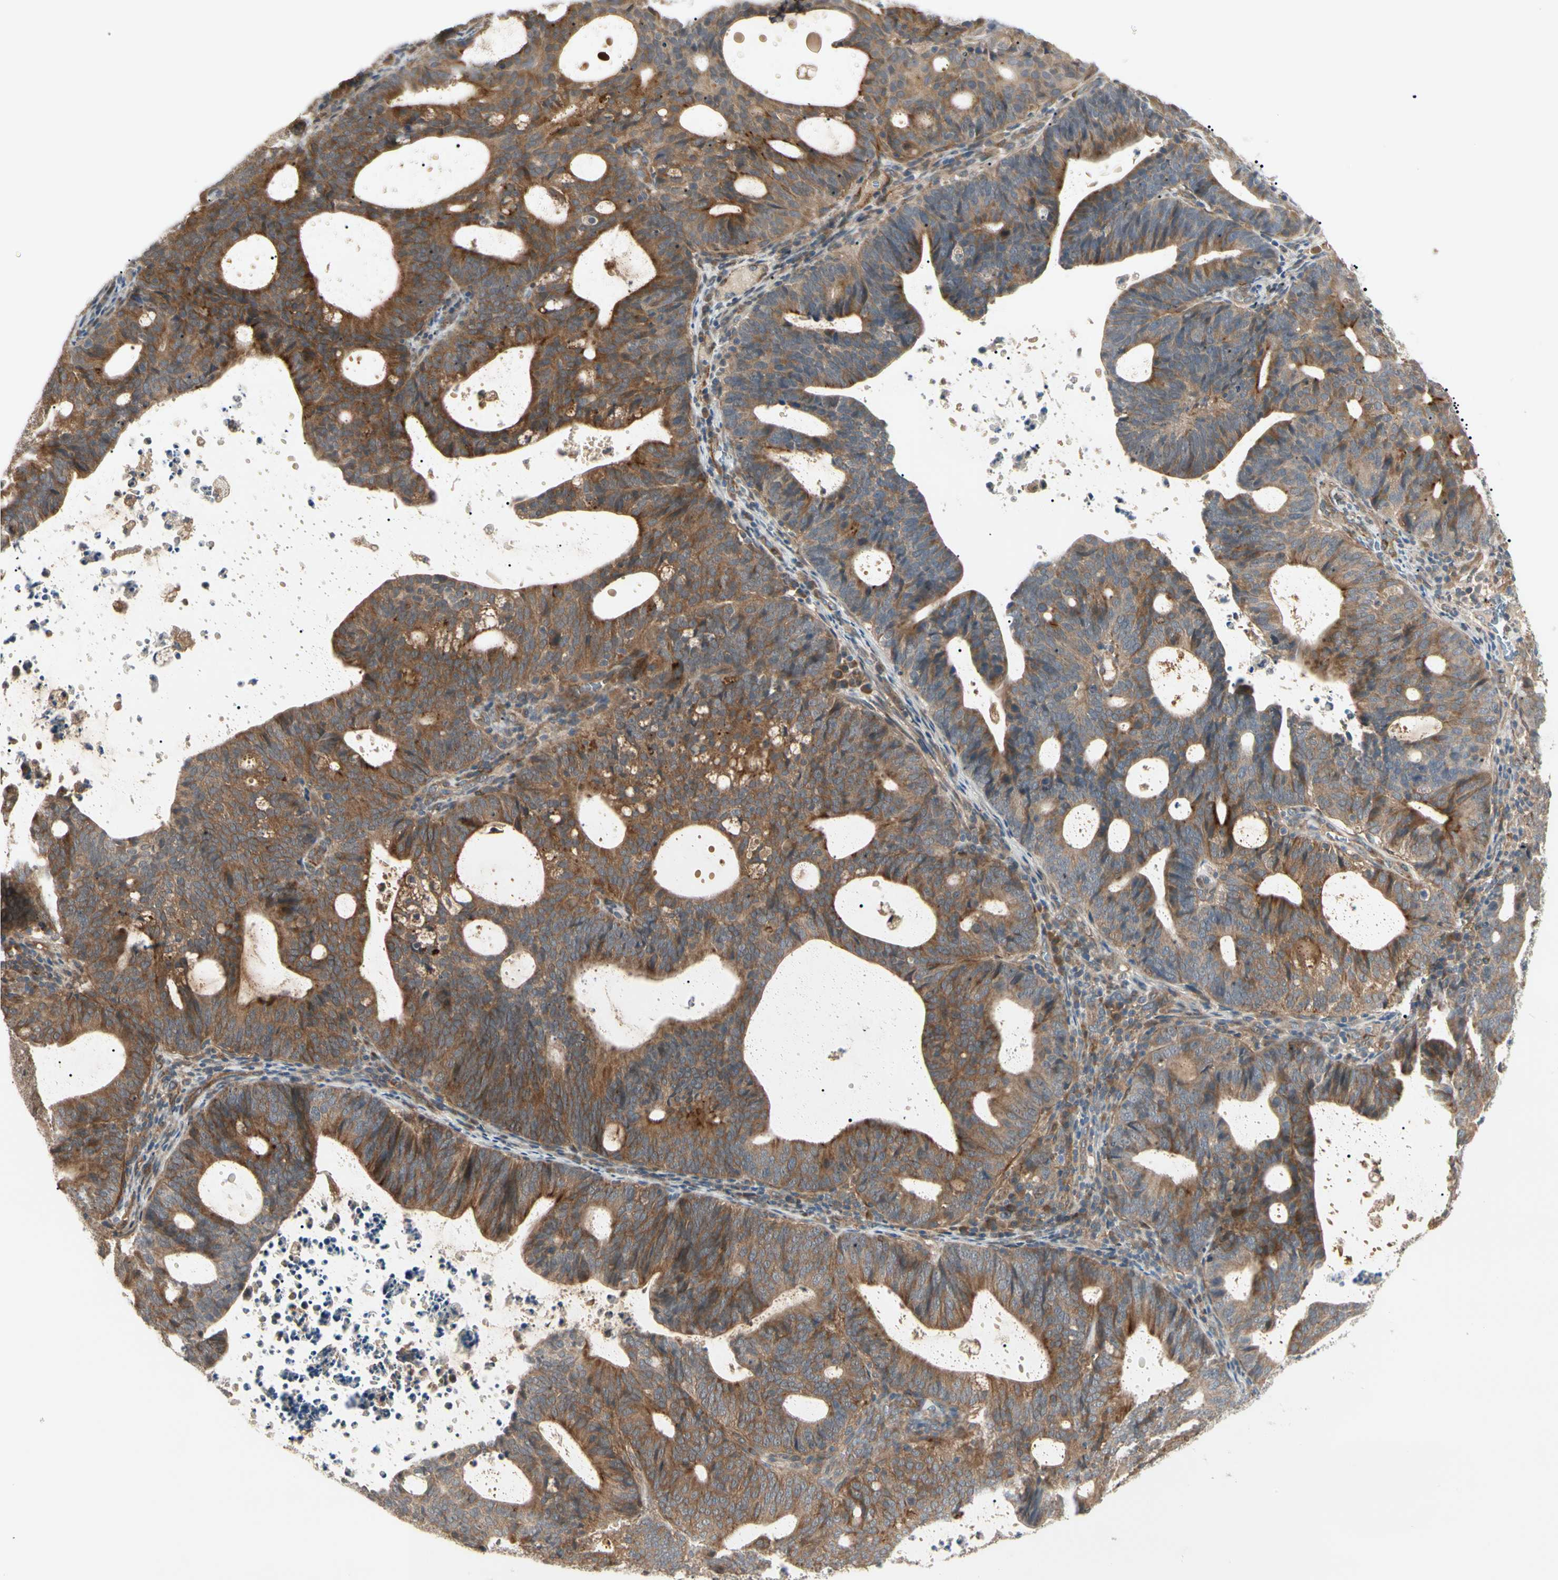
{"staining": {"intensity": "moderate", "quantity": ">75%", "location": "cytoplasmic/membranous"}, "tissue": "endometrial cancer", "cell_type": "Tumor cells", "image_type": "cancer", "snomed": [{"axis": "morphology", "description": "Adenocarcinoma, NOS"}, {"axis": "topography", "description": "Uterus"}], "caption": "A micrograph showing moderate cytoplasmic/membranous expression in approximately >75% of tumor cells in endometrial adenocarcinoma, as visualized by brown immunohistochemical staining.", "gene": "F2R", "patient": {"sex": "female", "age": 83}}